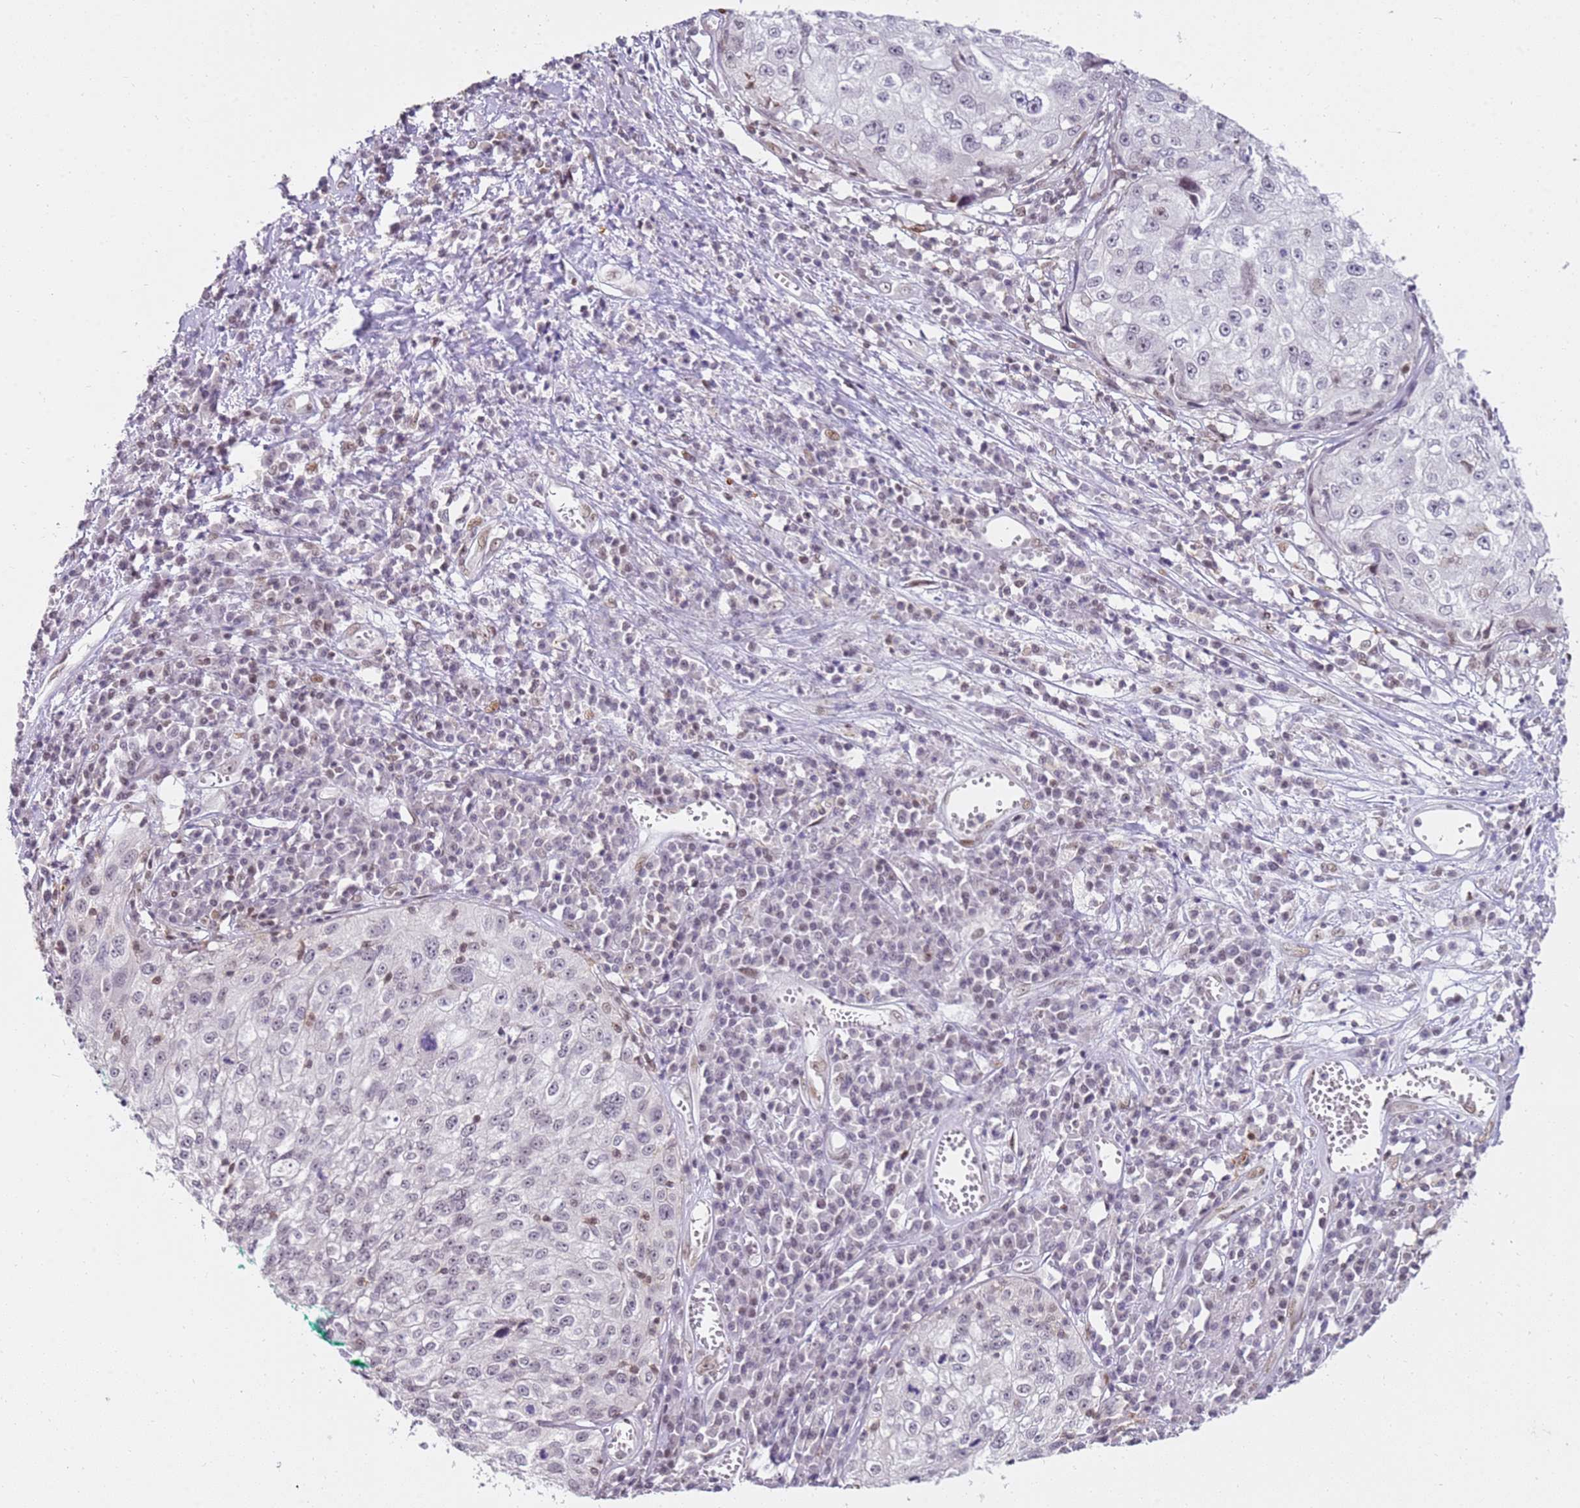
{"staining": {"intensity": "negative", "quantity": "none", "location": "none"}, "tissue": "cervical cancer", "cell_type": "Tumor cells", "image_type": "cancer", "snomed": [{"axis": "morphology", "description": "Squamous cell carcinoma, NOS"}, {"axis": "topography", "description": "Cervix"}], "caption": "High magnification brightfield microscopy of squamous cell carcinoma (cervical) stained with DAB (brown) and counterstained with hematoxylin (blue): tumor cells show no significant expression.", "gene": "PHC2", "patient": {"sex": "female", "age": 57}}